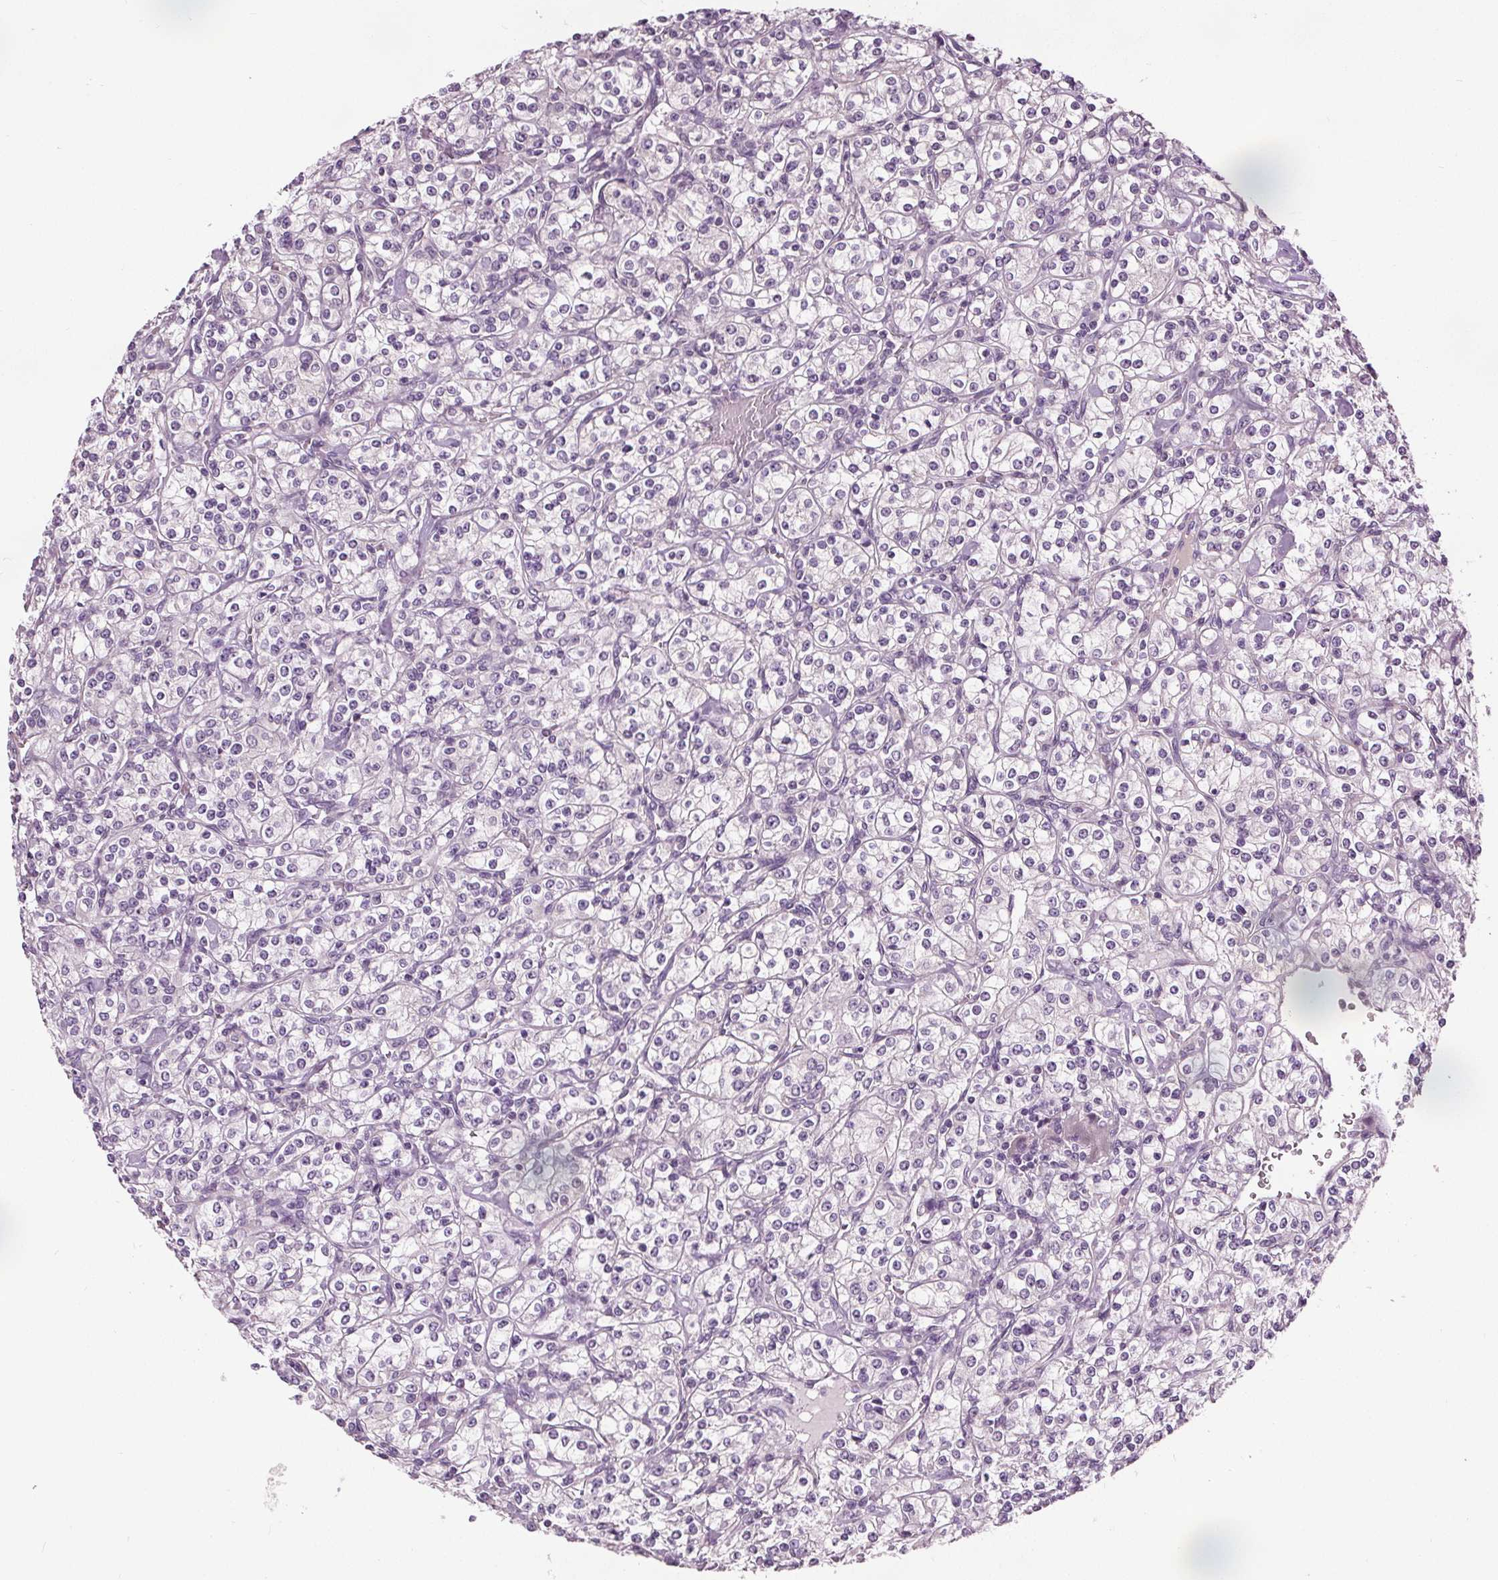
{"staining": {"intensity": "negative", "quantity": "none", "location": "none"}, "tissue": "renal cancer", "cell_type": "Tumor cells", "image_type": "cancer", "snomed": [{"axis": "morphology", "description": "Adenocarcinoma, NOS"}, {"axis": "topography", "description": "Kidney"}], "caption": "An immunohistochemistry (IHC) micrograph of renal cancer (adenocarcinoma) is shown. There is no staining in tumor cells of renal cancer (adenocarcinoma).", "gene": "RASA1", "patient": {"sex": "male", "age": 77}}